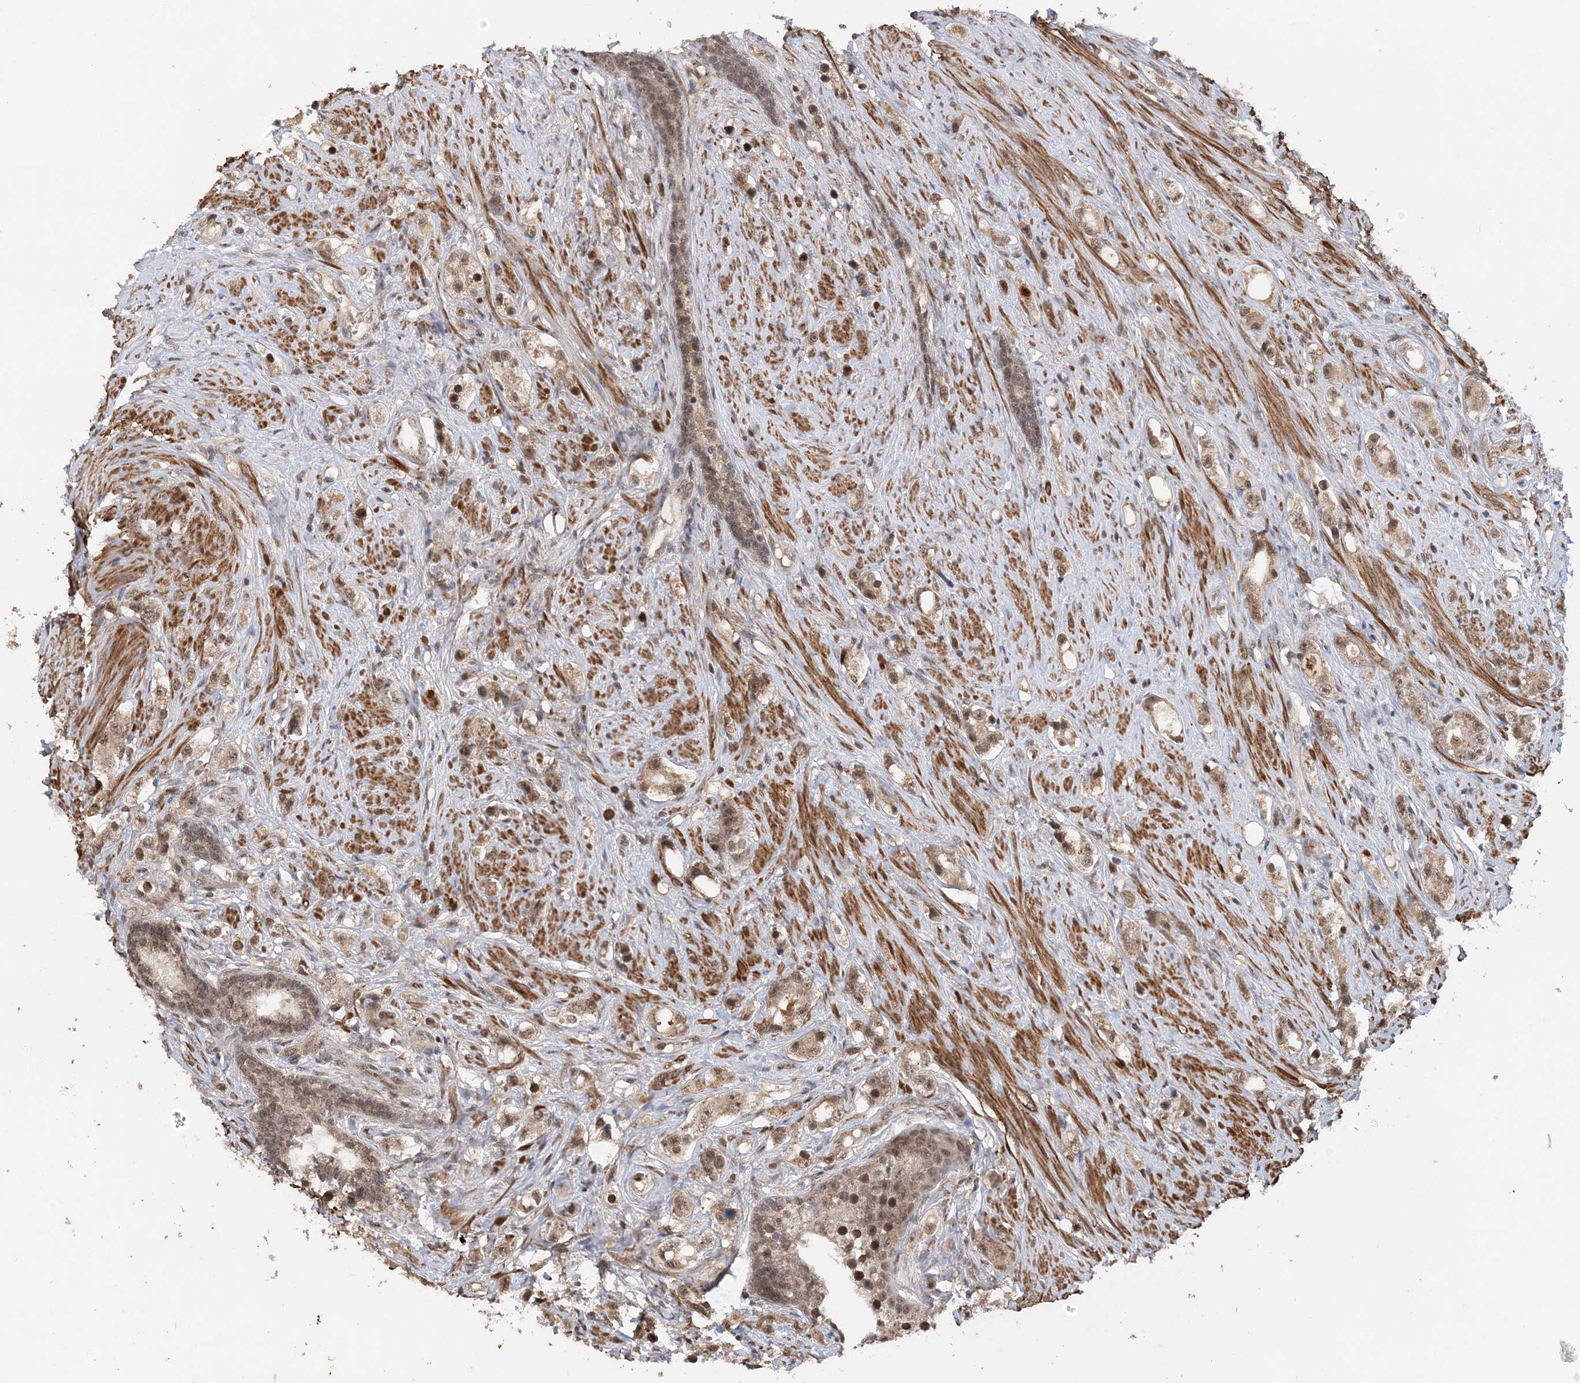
{"staining": {"intensity": "moderate", "quantity": "25%-75%", "location": "nuclear"}, "tissue": "prostate cancer", "cell_type": "Tumor cells", "image_type": "cancer", "snomed": [{"axis": "morphology", "description": "Adenocarcinoma, High grade"}, {"axis": "topography", "description": "Prostate"}], "caption": "This histopathology image exhibits high-grade adenocarcinoma (prostate) stained with immunohistochemistry (IHC) to label a protein in brown. The nuclear of tumor cells show moderate positivity for the protein. Nuclei are counter-stained blue.", "gene": "TSHZ2", "patient": {"sex": "male", "age": 63}}